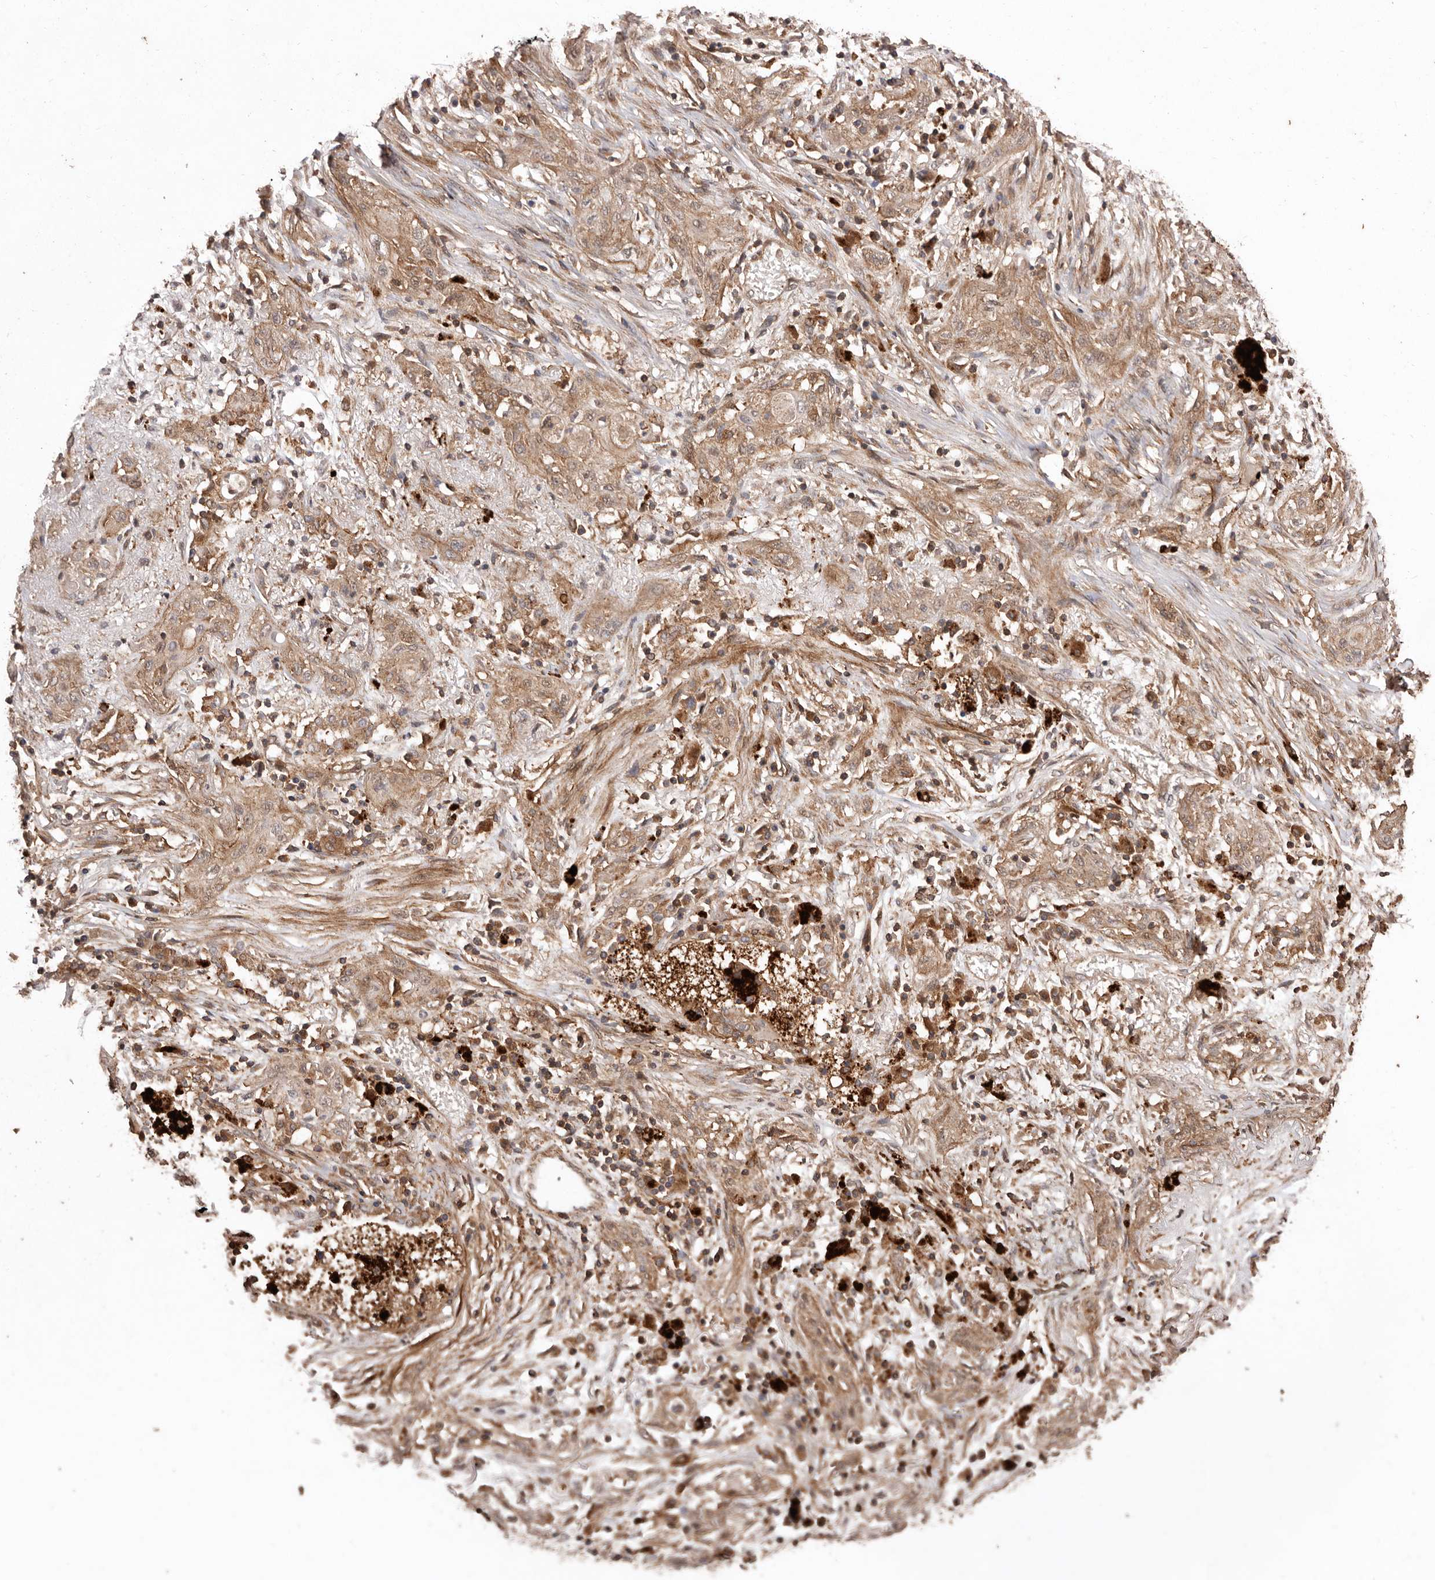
{"staining": {"intensity": "moderate", "quantity": ">75%", "location": "cytoplasmic/membranous"}, "tissue": "lung cancer", "cell_type": "Tumor cells", "image_type": "cancer", "snomed": [{"axis": "morphology", "description": "Squamous cell carcinoma, NOS"}, {"axis": "topography", "description": "Lung"}], "caption": "Immunohistochemistry (IHC) of human lung squamous cell carcinoma displays medium levels of moderate cytoplasmic/membranous positivity in about >75% of tumor cells. The protein is stained brown, and the nuclei are stained in blue (DAB (3,3'-diaminobenzidine) IHC with brightfield microscopy, high magnification).", "gene": "RWDD1", "patient": {"sex": "female", "age": 47}}